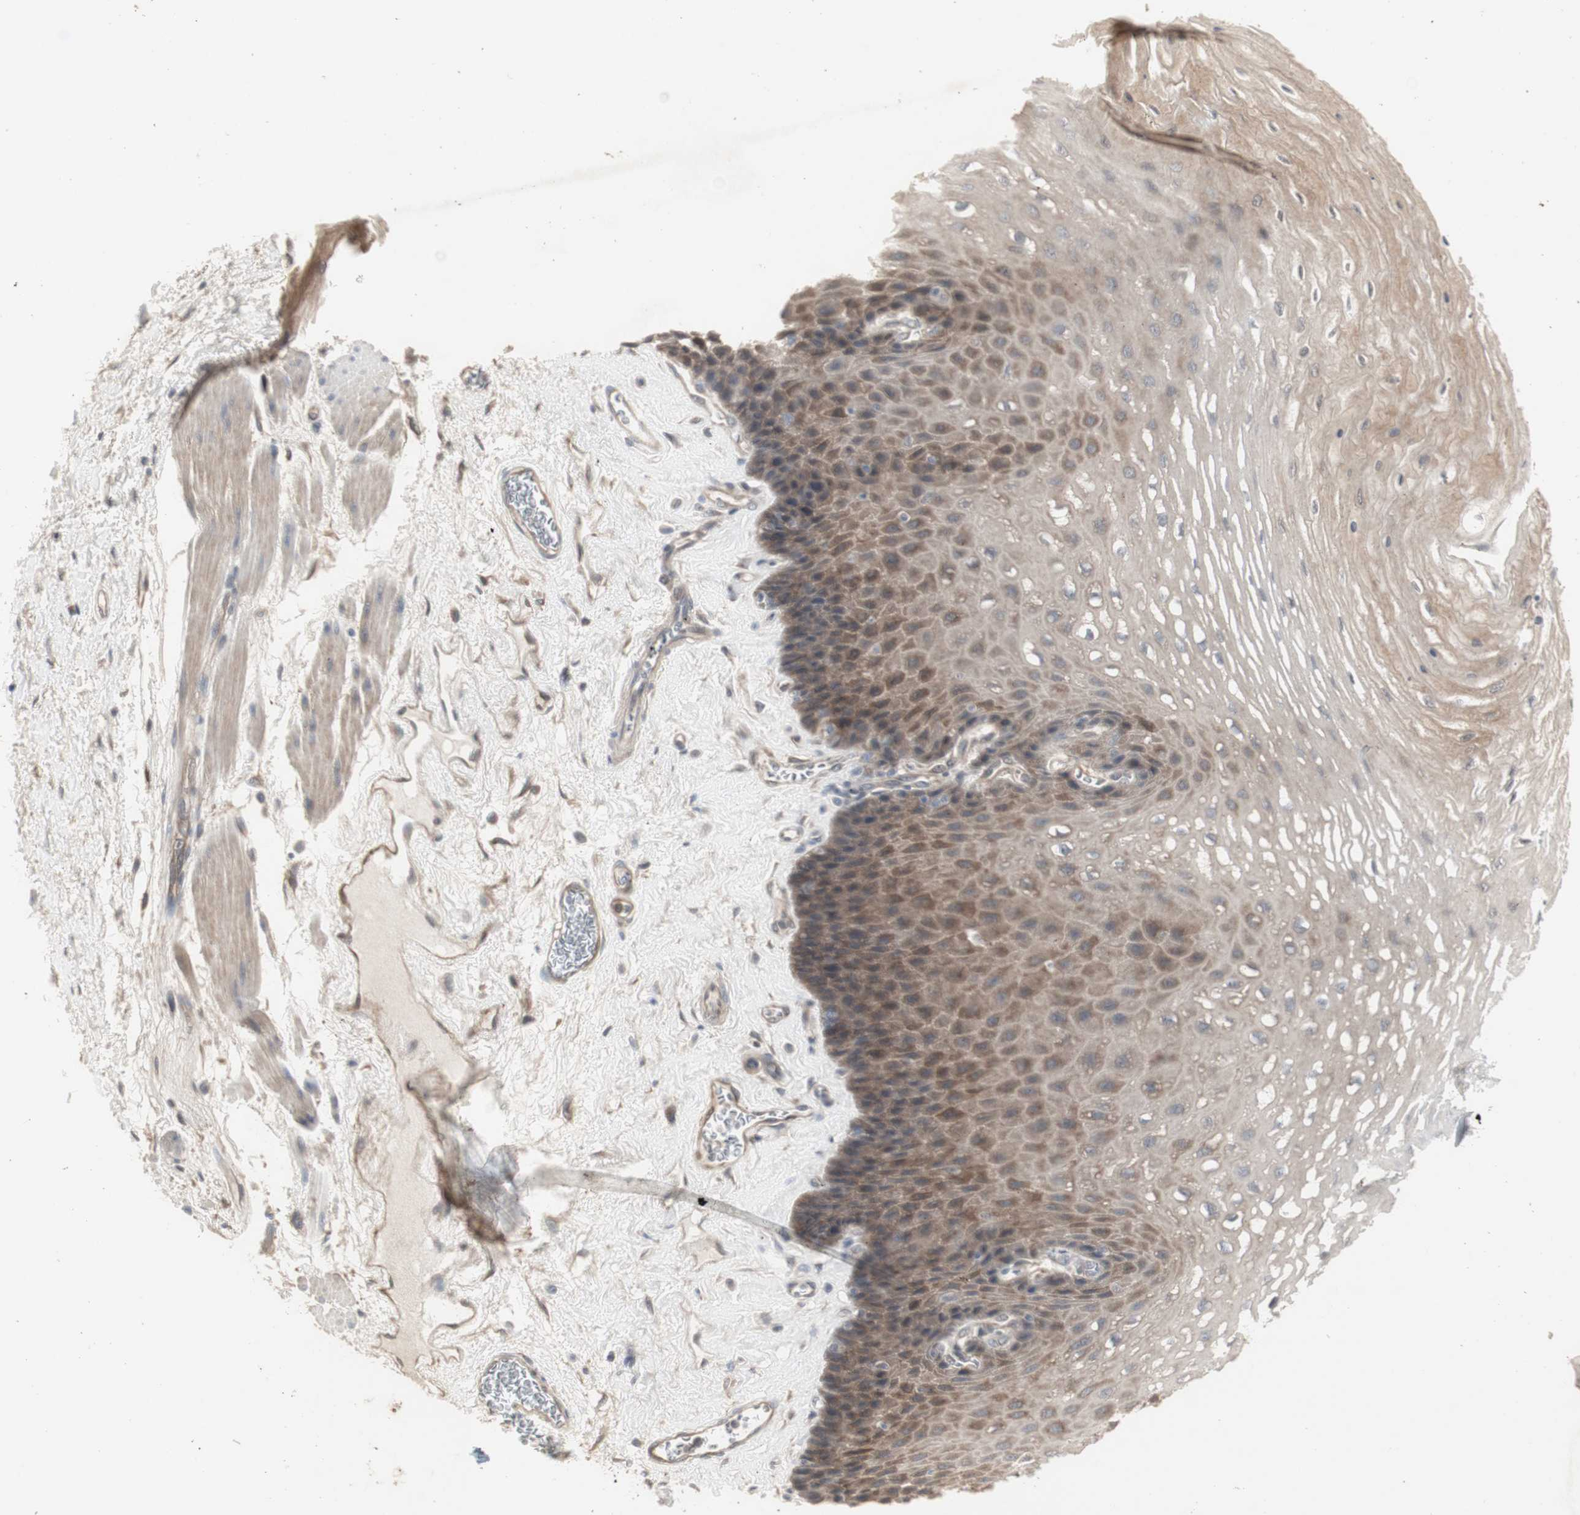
{"staining": {"intensity": "moderate", "quantity": ">75%", "location": "cytoplasmic/membranous"}, "tissue": "esophagus", "cell_type": "Squamous epithelial cells", "image_type": "normal", "snomed": [{"axis": "morphology", "description": "Normal tissue, NOS"}, {"axis": "topography", "description": "Esophagus"}], "caption": "The image displays immunohistochemical staining of unremarkable esophagus. There is moderate cytoplasmic/membranous staining is present in approximately >75% of squamous epithelial cells. Using DAB (3,3'-diaminobenzidine) (brown) and hematoxylin (blue) stains, captured at high magnification using brightfield microscopy.", "gene": "CHURC1", "patient": {"sex": "female", "age": 72}}